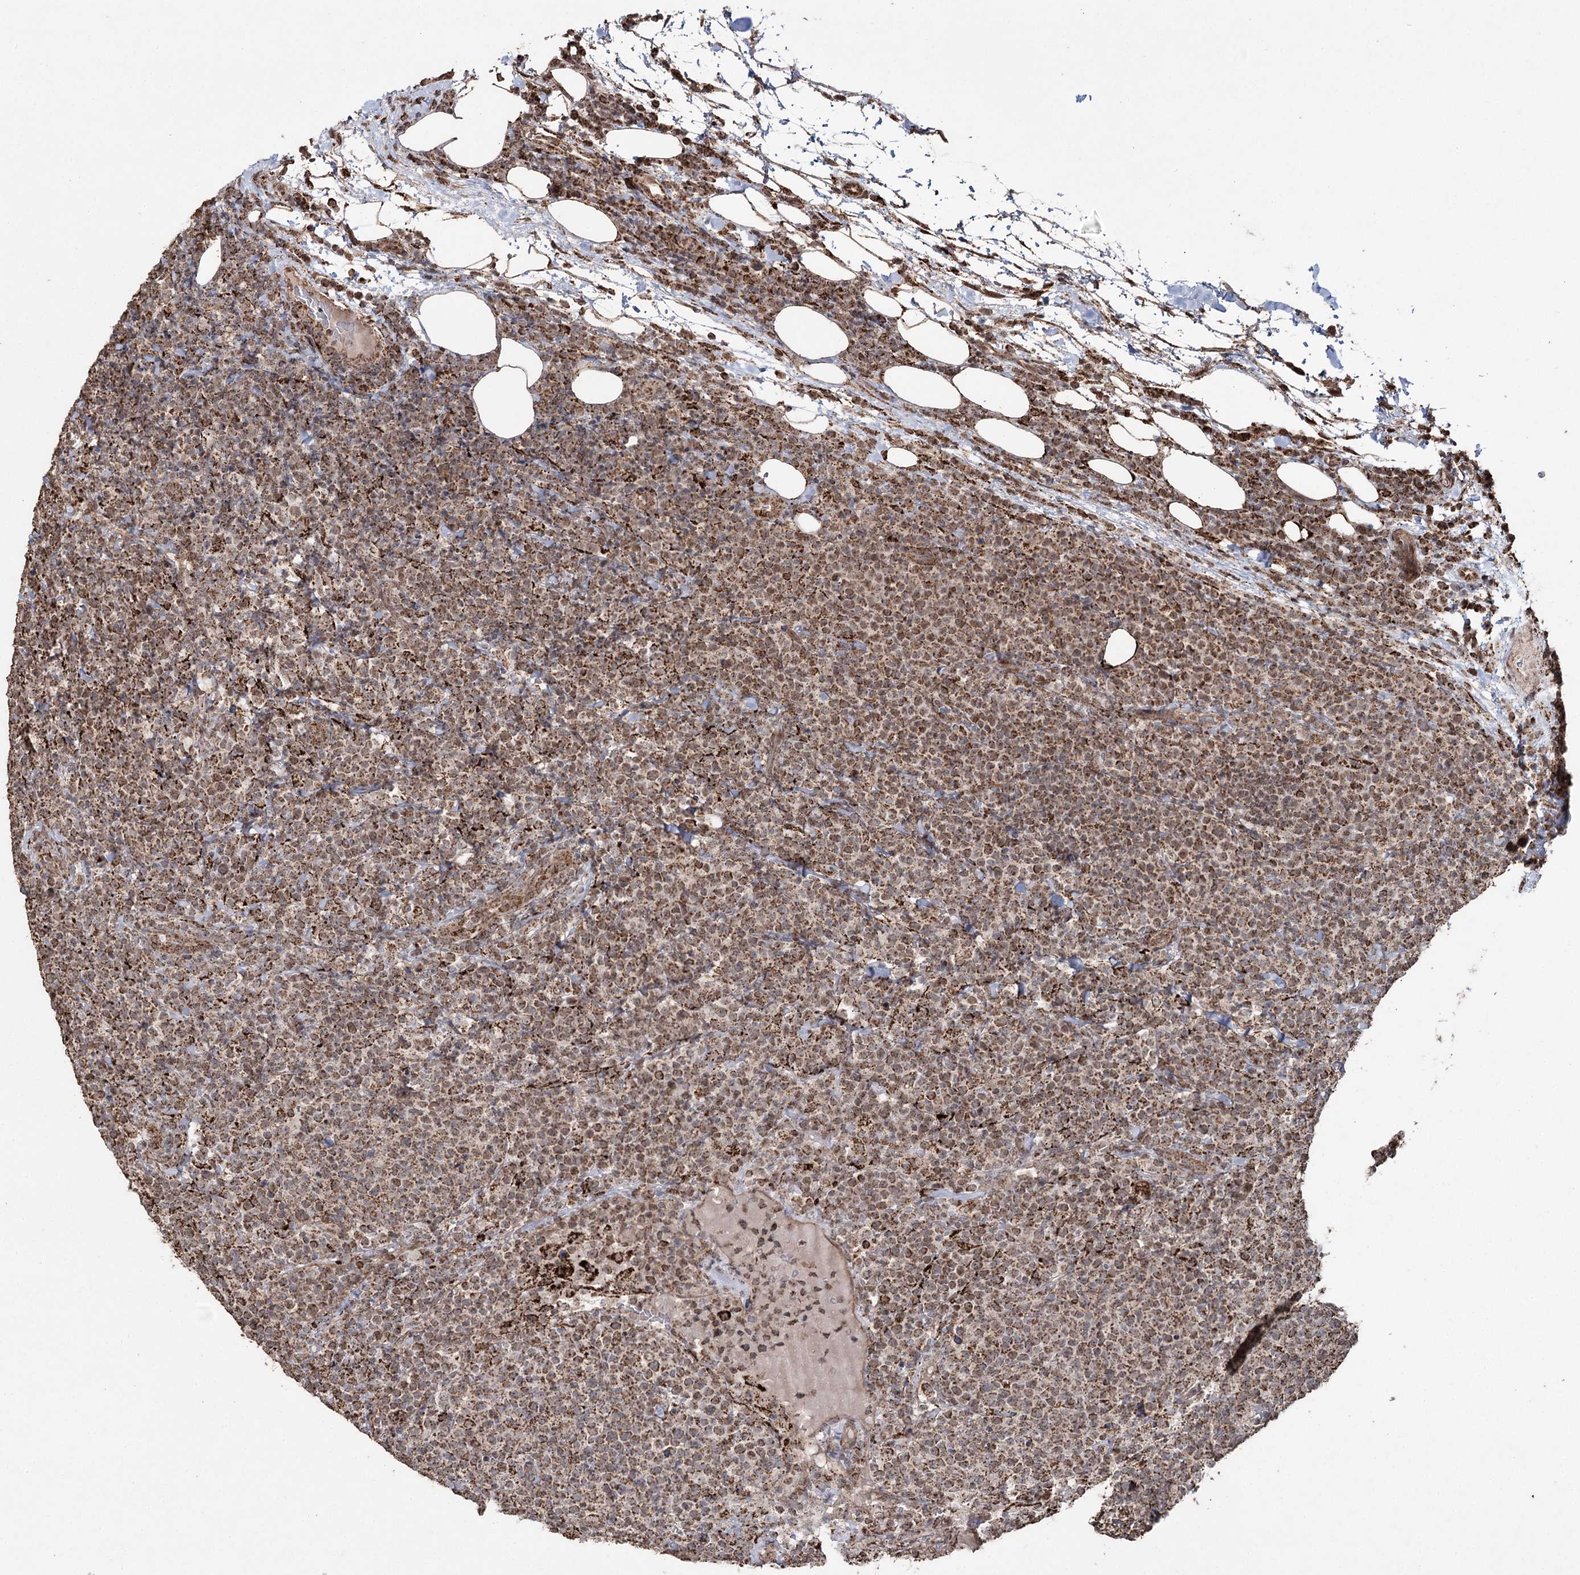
{"staining": {"intensity": "moderate", "quantity": ">75%", "location": "cytoplasmic/membranous"}, "tissue": "lymphoma", "cell_type": "Tumor cells", "image_type": "cancer", "snomed": [{"axis": "morphology", "description": "Malignant lymphoma, non-Hodgkin's type, High grade"}, {"axis": "topography", "description": "Lymph node"}], "caption": "This is an image of immunohistochemistry (IHC) staining of malignant lymphoma, non-Hodgkin's type (high-grade), which shows moderate expression in the cytoplasmic/membranous of tumor cells.", "gene": "SLF2", "patient": {"sex": "male", "age": 61}}